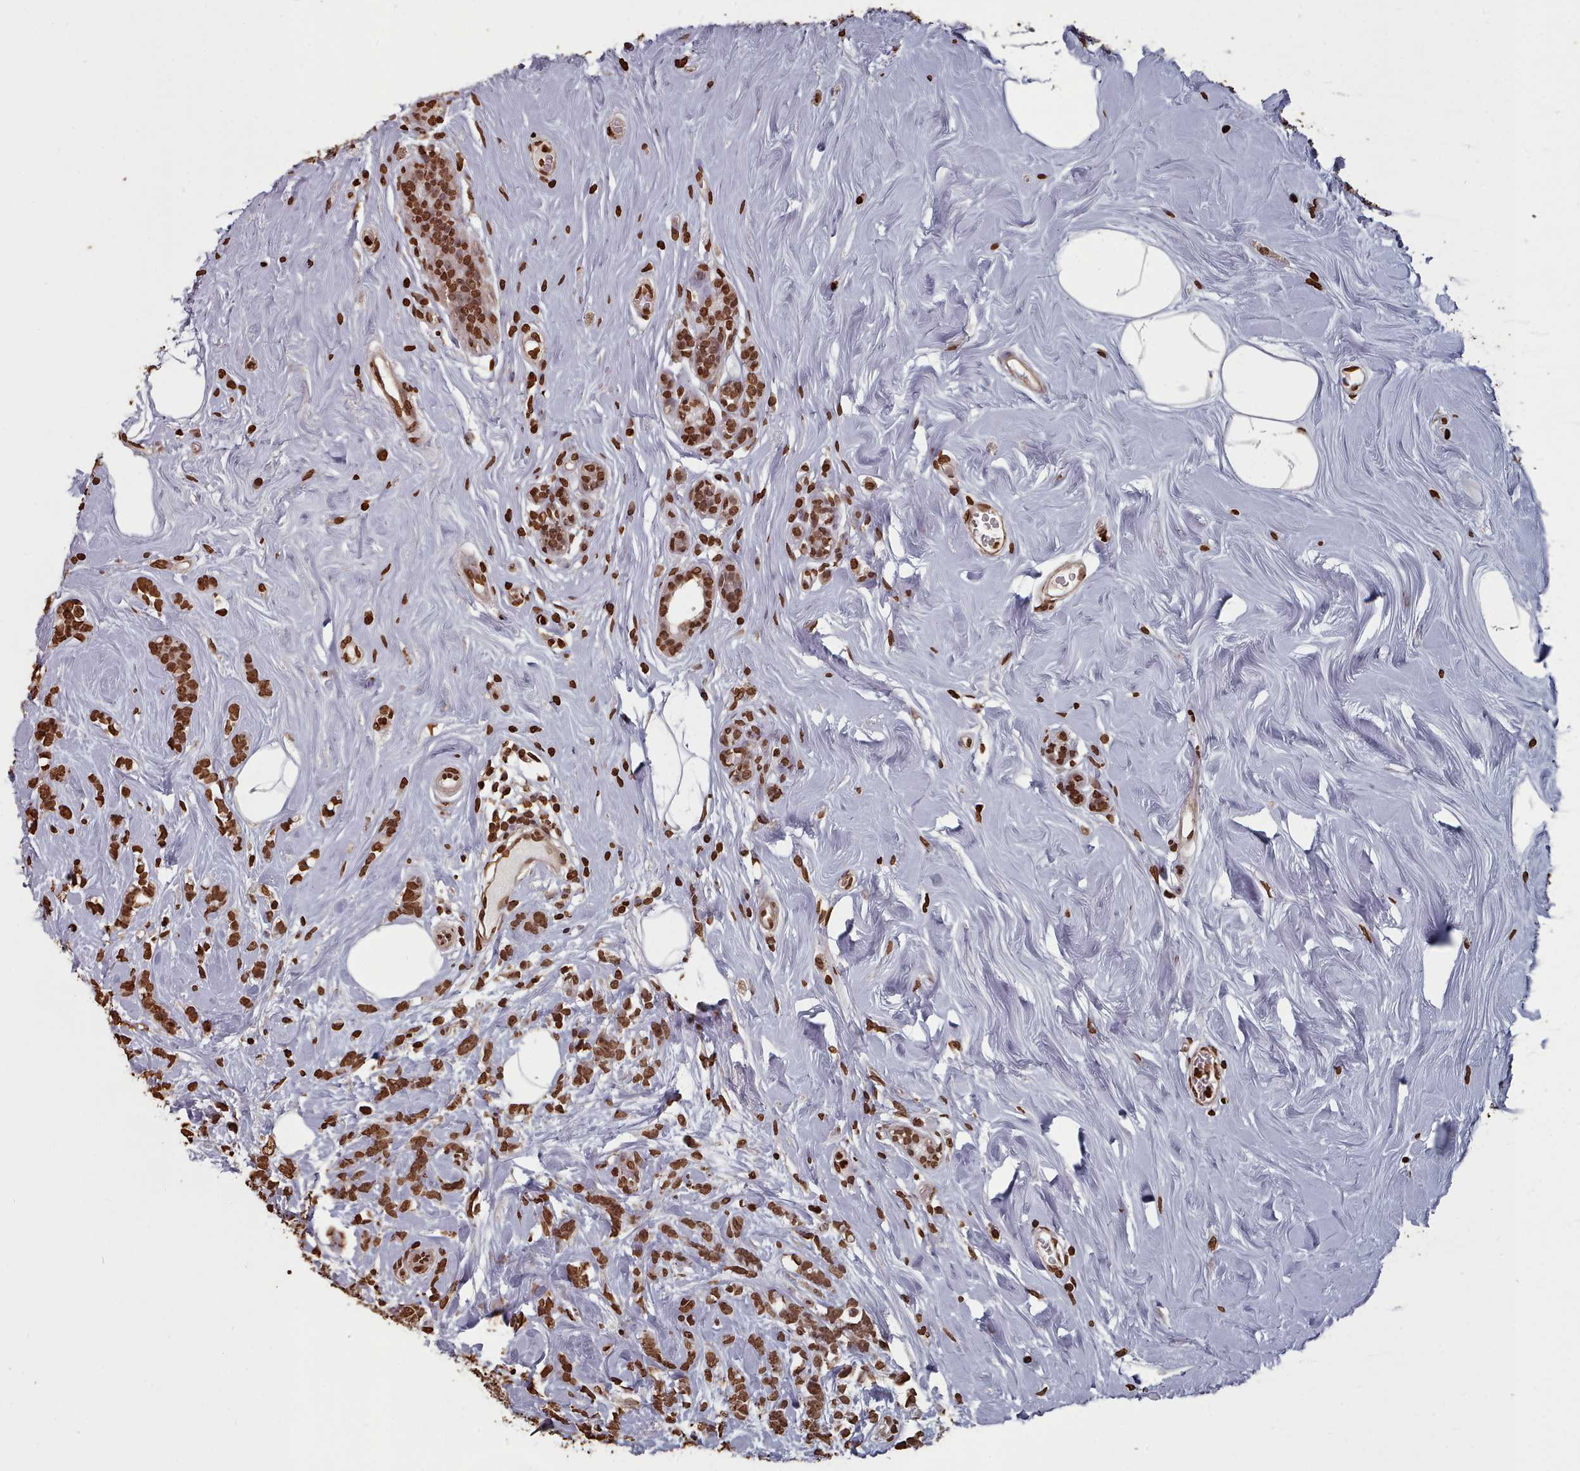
{"staining": {"intensity": "strong", "quantity": ">75%", "location": "nuclear"}, "tissue": "breast cancer", "cell_type": "Tumor cells", "image_type": "cancer", "snomed": [{"axis": "morphology", "description": "Lobular carcinoma"}, {"axis": "topography", "description": "Breast"}], "caption": "This micrograph reveals immunohistochemistry (IHC) staining of lobular carcinoma (breast), with high strong nuclear expression in approximately >75% of tumor cells.", "gene": "PLEKHG5", "patient": {"sex": "female", "age": 58}}